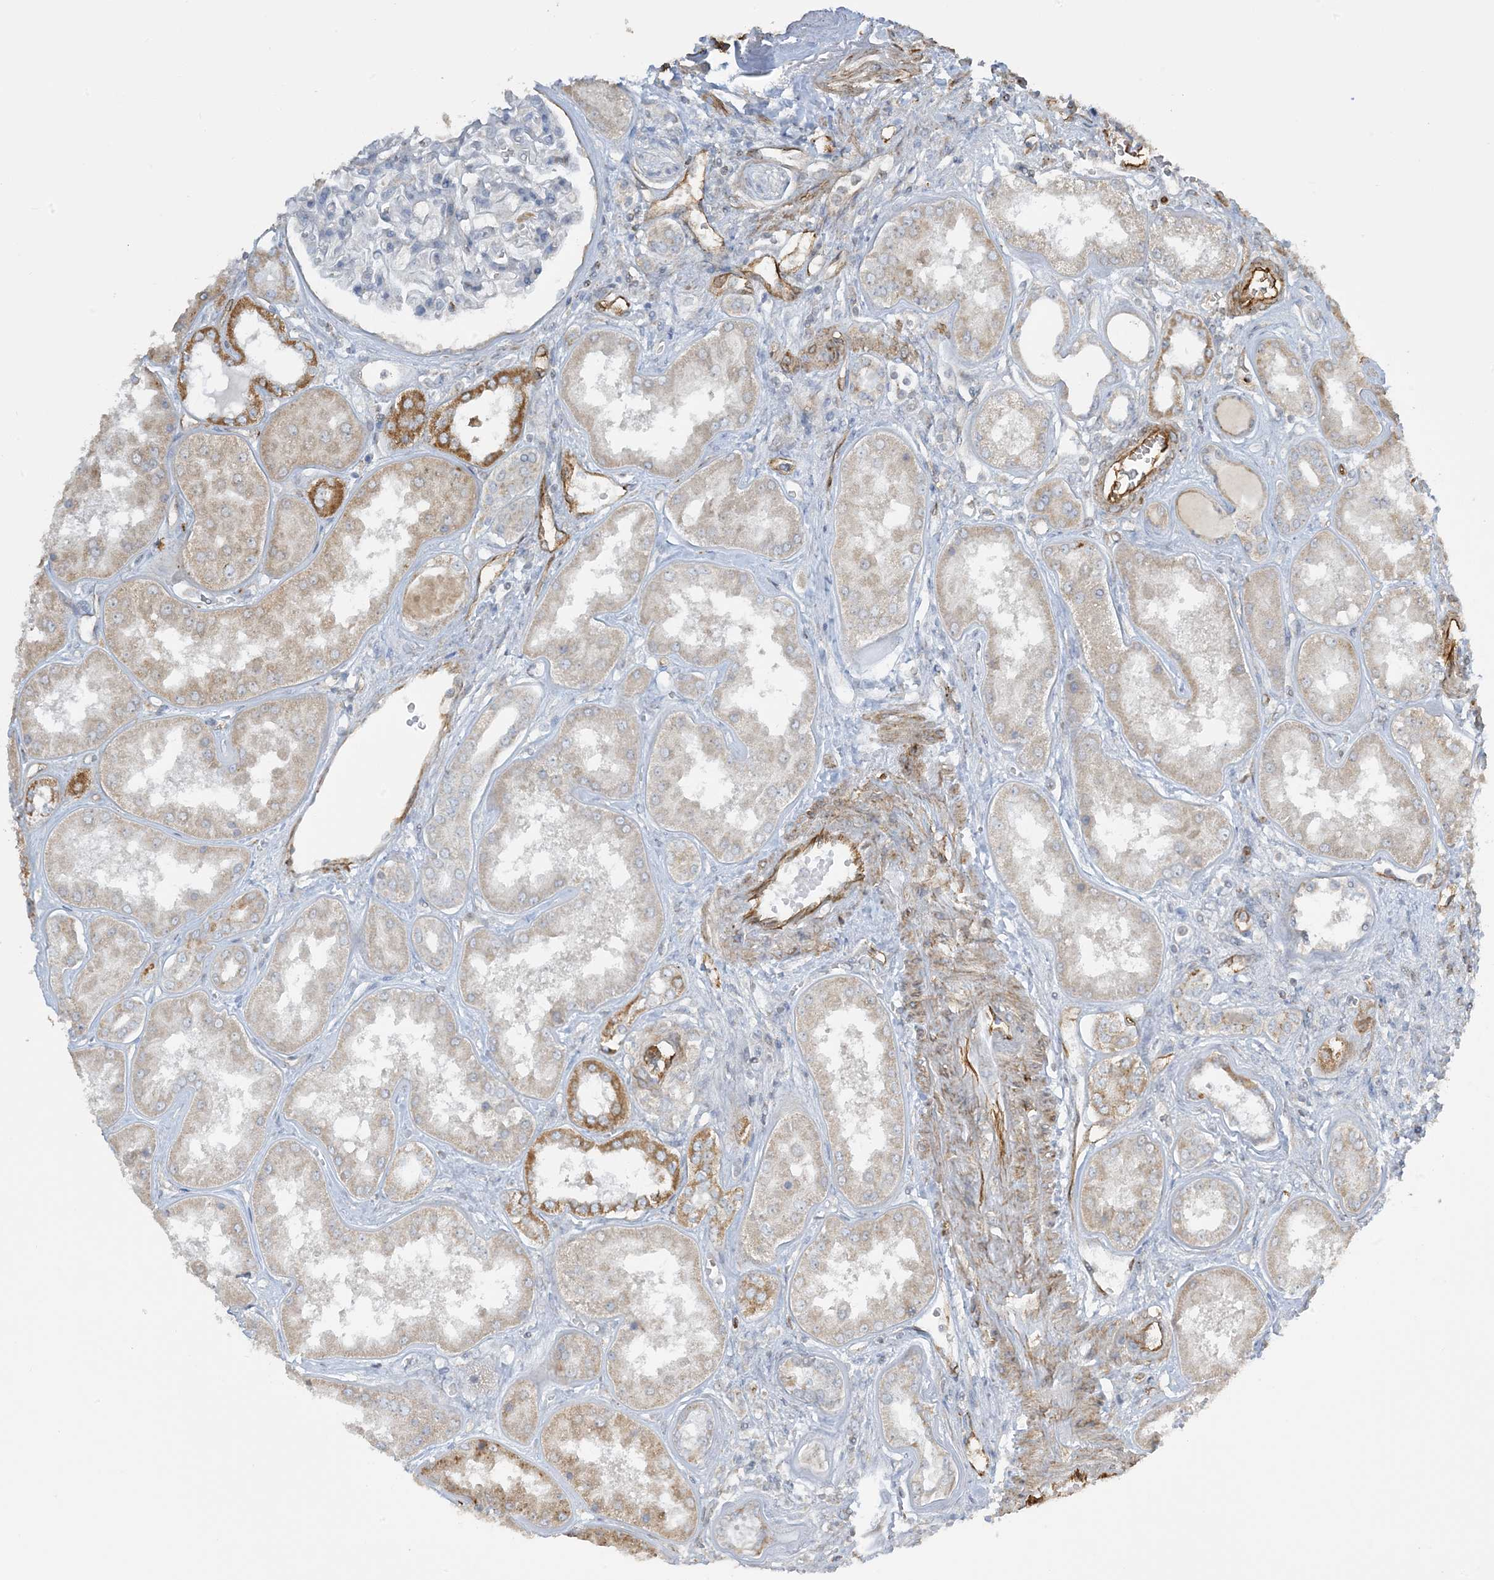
{"staining": {"intensity": "negative", "quantity": "none", "location": "none"}, "tissue": "kidney", "cell_type": "Cells in glomeruli", "image_type": "normal", "snomed": [{"axis": "morphology", "description": "Normal tissue, NOS"}, {"axis": "topography", "description": "Kidney"}], "caption": "Kidney stained for a protein using immunohistochemistry (IHC) displays no positivity cells in glomeruli.", "gene": "AGA", "patient": {"sex": "female", "age": 56}}